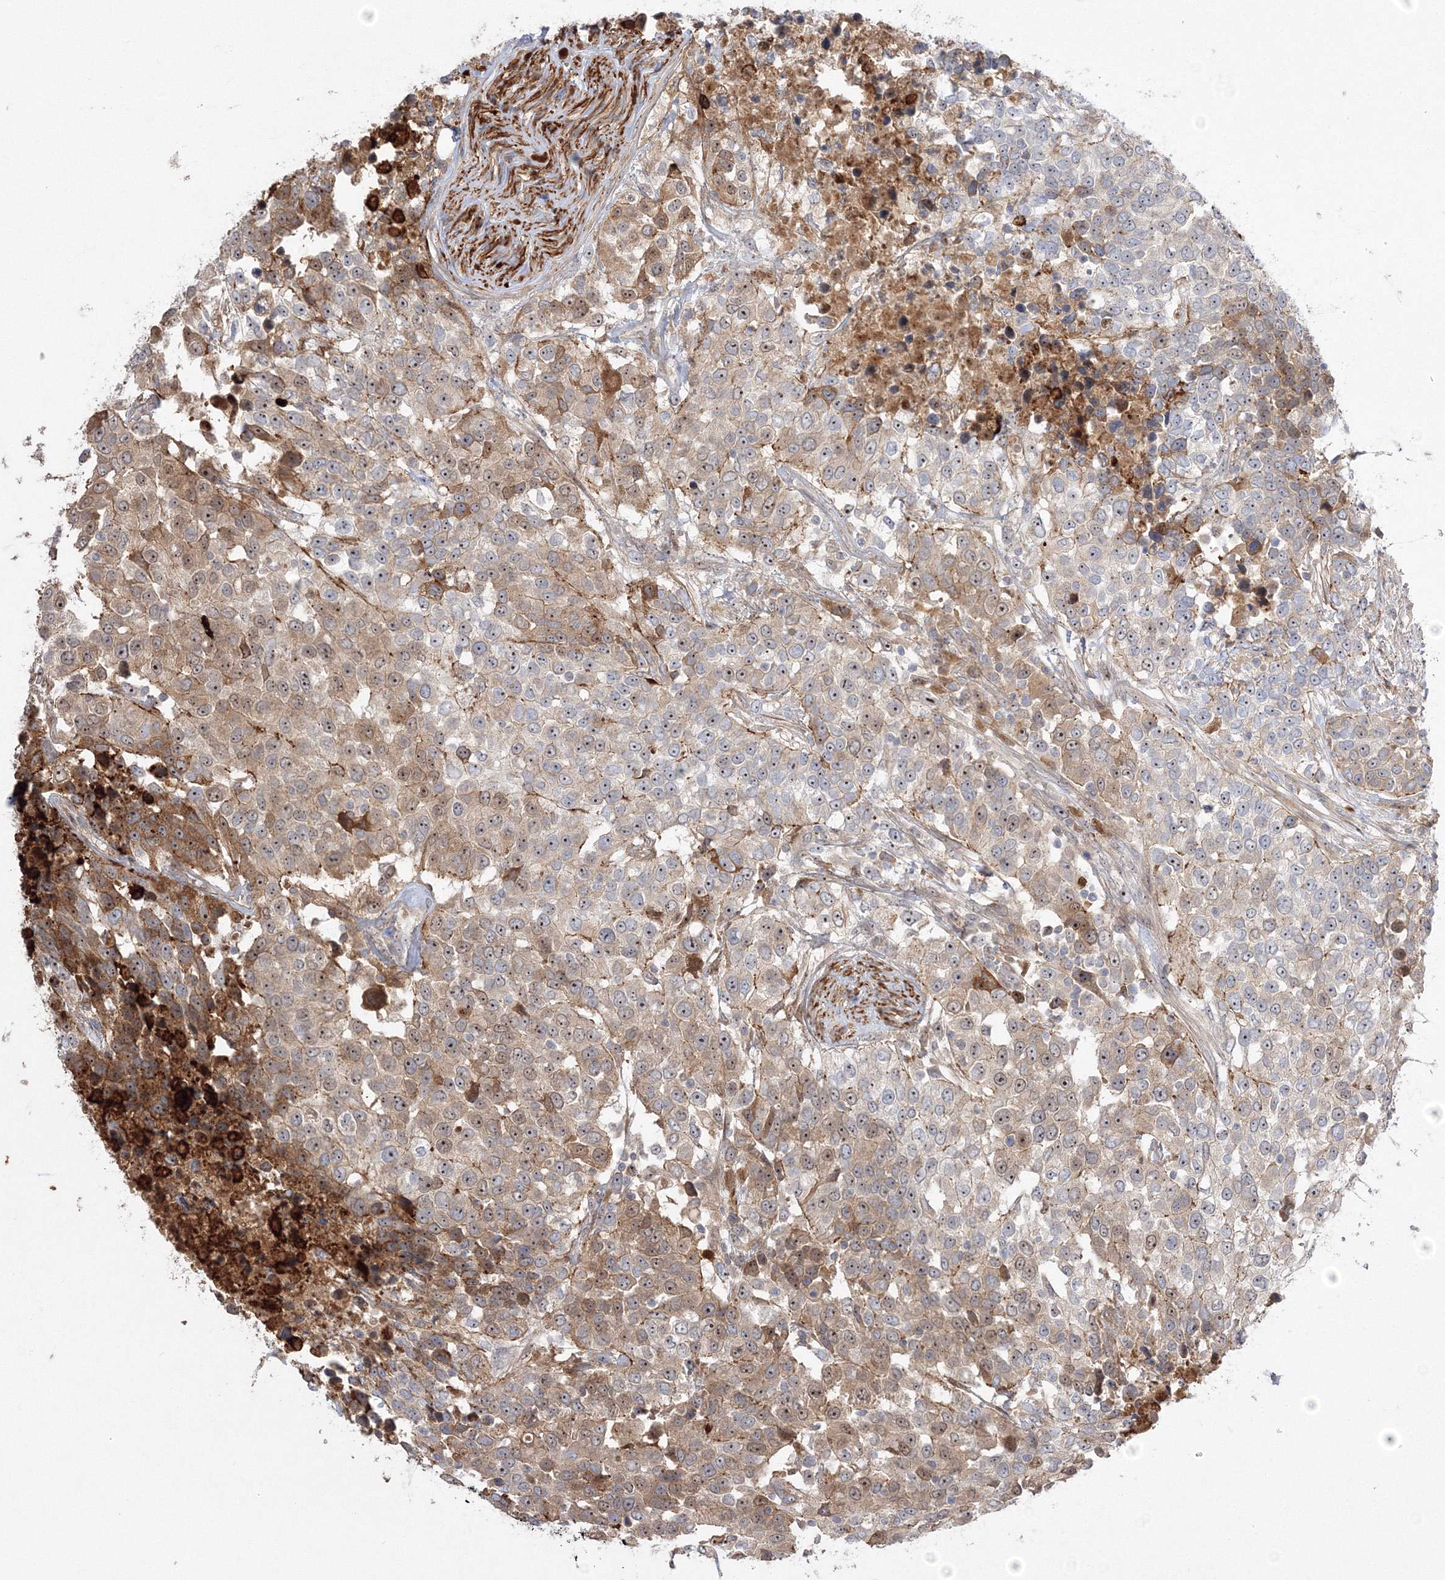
{"staining": {"intensity": "moderate", "quantity": ">75%", "location": "nuclear"}, "tissue": "urothelial cancer", "cell_type": "Tumor cells", "image_type": "cancer", "snomed": [{"axis": "morphology", "description": "Urothelial carcinoma, High grade"}, {"axis": "topography", "description": "Urinary bladder"}], "caption": "High-power microscopy captured an immunohistochemistry (IHC) photomicrograph of urothelial cancer, revealing moderate nuclear staining in approximately >75% of tumor cells.", "gene": "NPM3", "patient": {"sex": "female", "age": 80}}